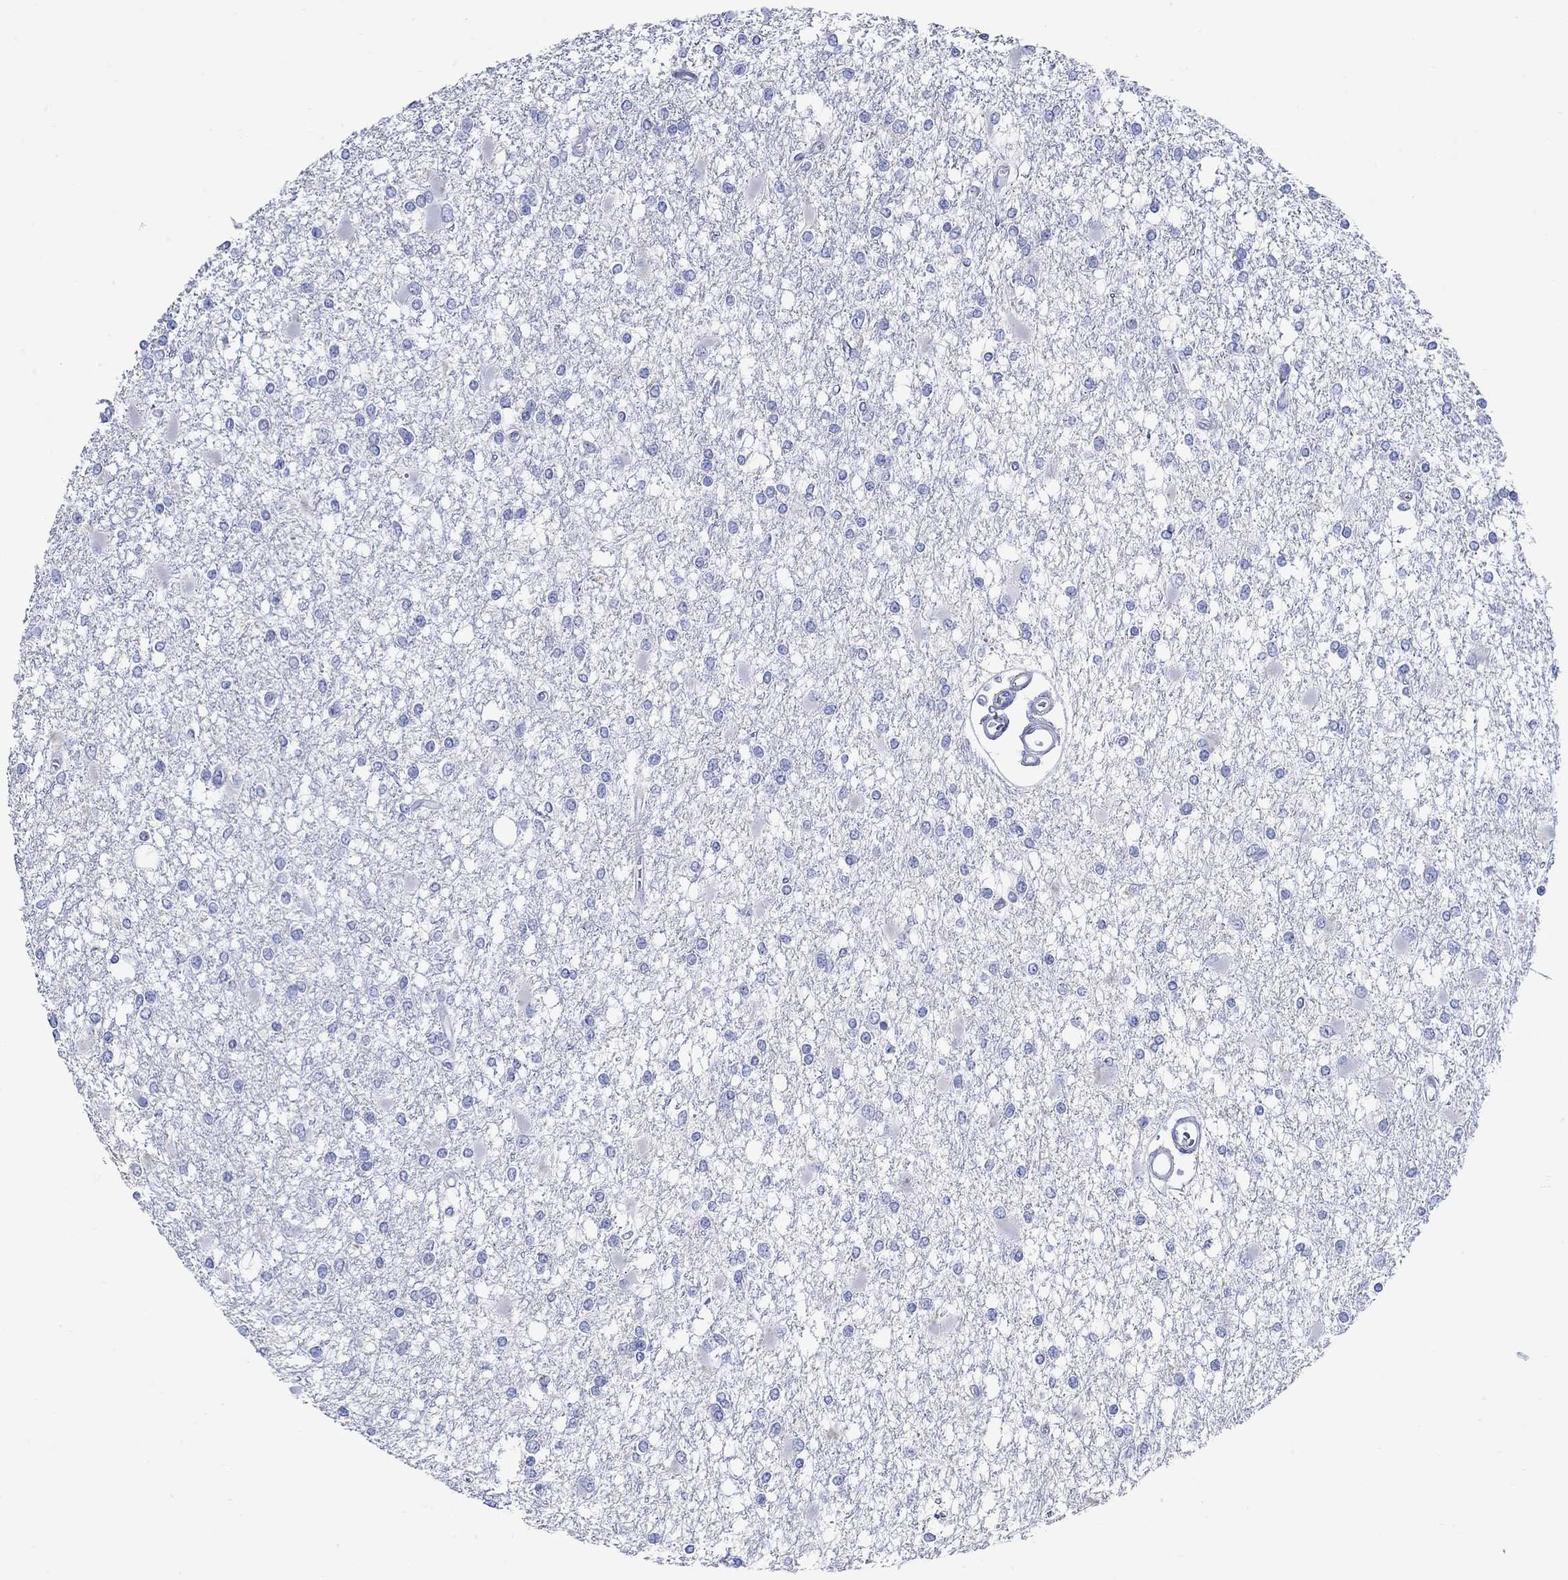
{"staining": {"intensity": "negative", "quantity": "none", "location": "none"}, "tissue": "glioma", "cell_type": "Tumor cells", "image_type": "cancer", "snomed": [{"axis": "morphology", "description": "Glioma, malignant, High grade"}, {"axis": "topography", "description": "Cerebral cortex"}], "caption": "IHC photomicrograph of neoplastic tissue: malignant glioma (high-grade) stained with DAB reveals no significant protein staining in tumor cells. Nuclei are stained in blue.", "gene": "P2RY6", "patient": {"sex": "male", "age": 79}}